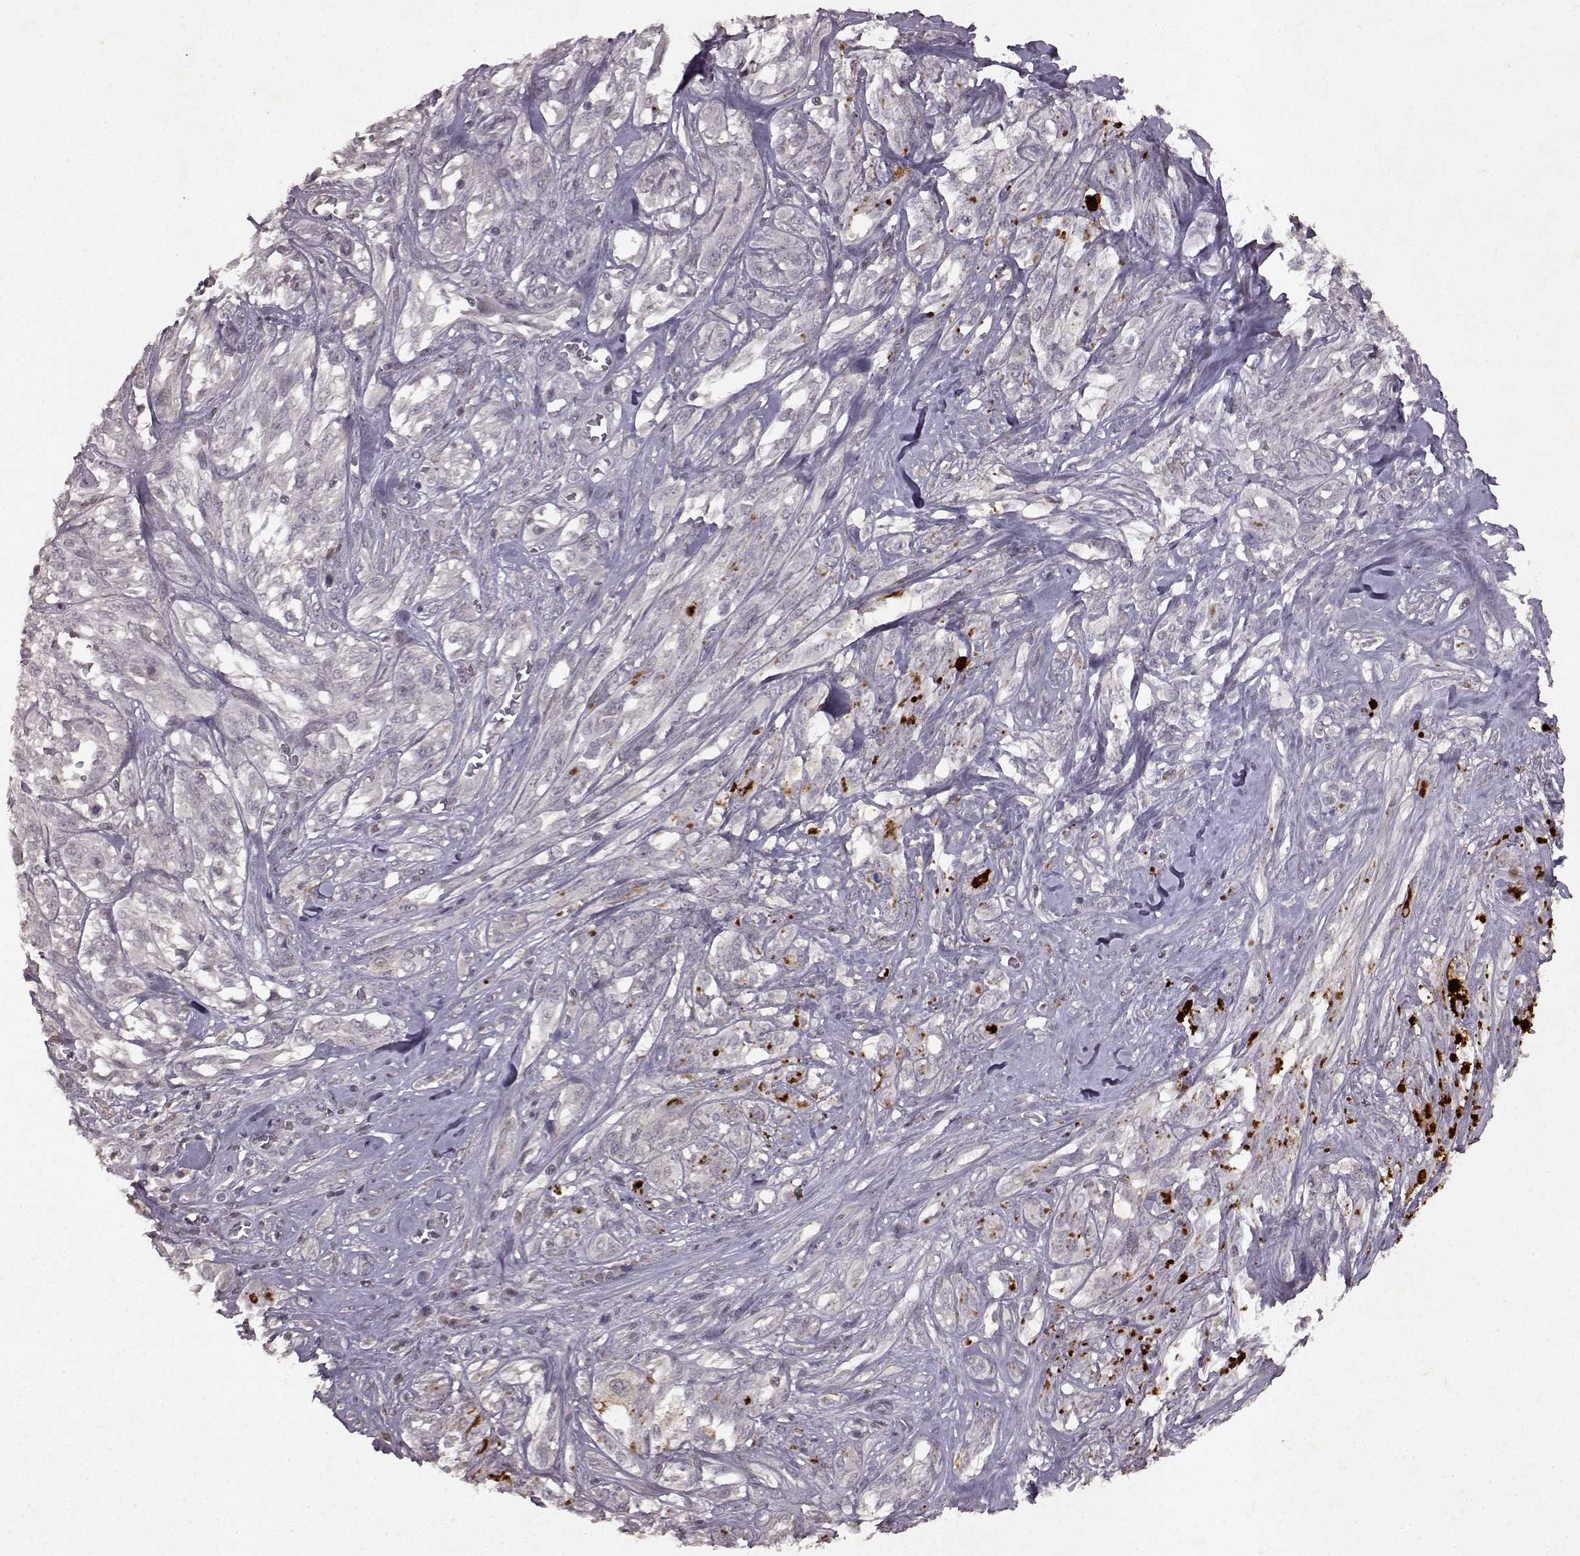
{"staining": {"intensity": "negative", "quantity": "none", "location": "none"}, "tissue": "melanoma", "cell_type": "Tumor cells", "image_type": "cancer", "snomed": [{"axis": "morphology", "description": "Malignant melanoma, NOS"}, {"axis": "topography", "description": "Skin"}], "caption": "Protein analysis of malignant melanoma reveals no significant positivity in tumor cells.", "gene": "LHB", "patient": {"sex": "female", "age": 91}}